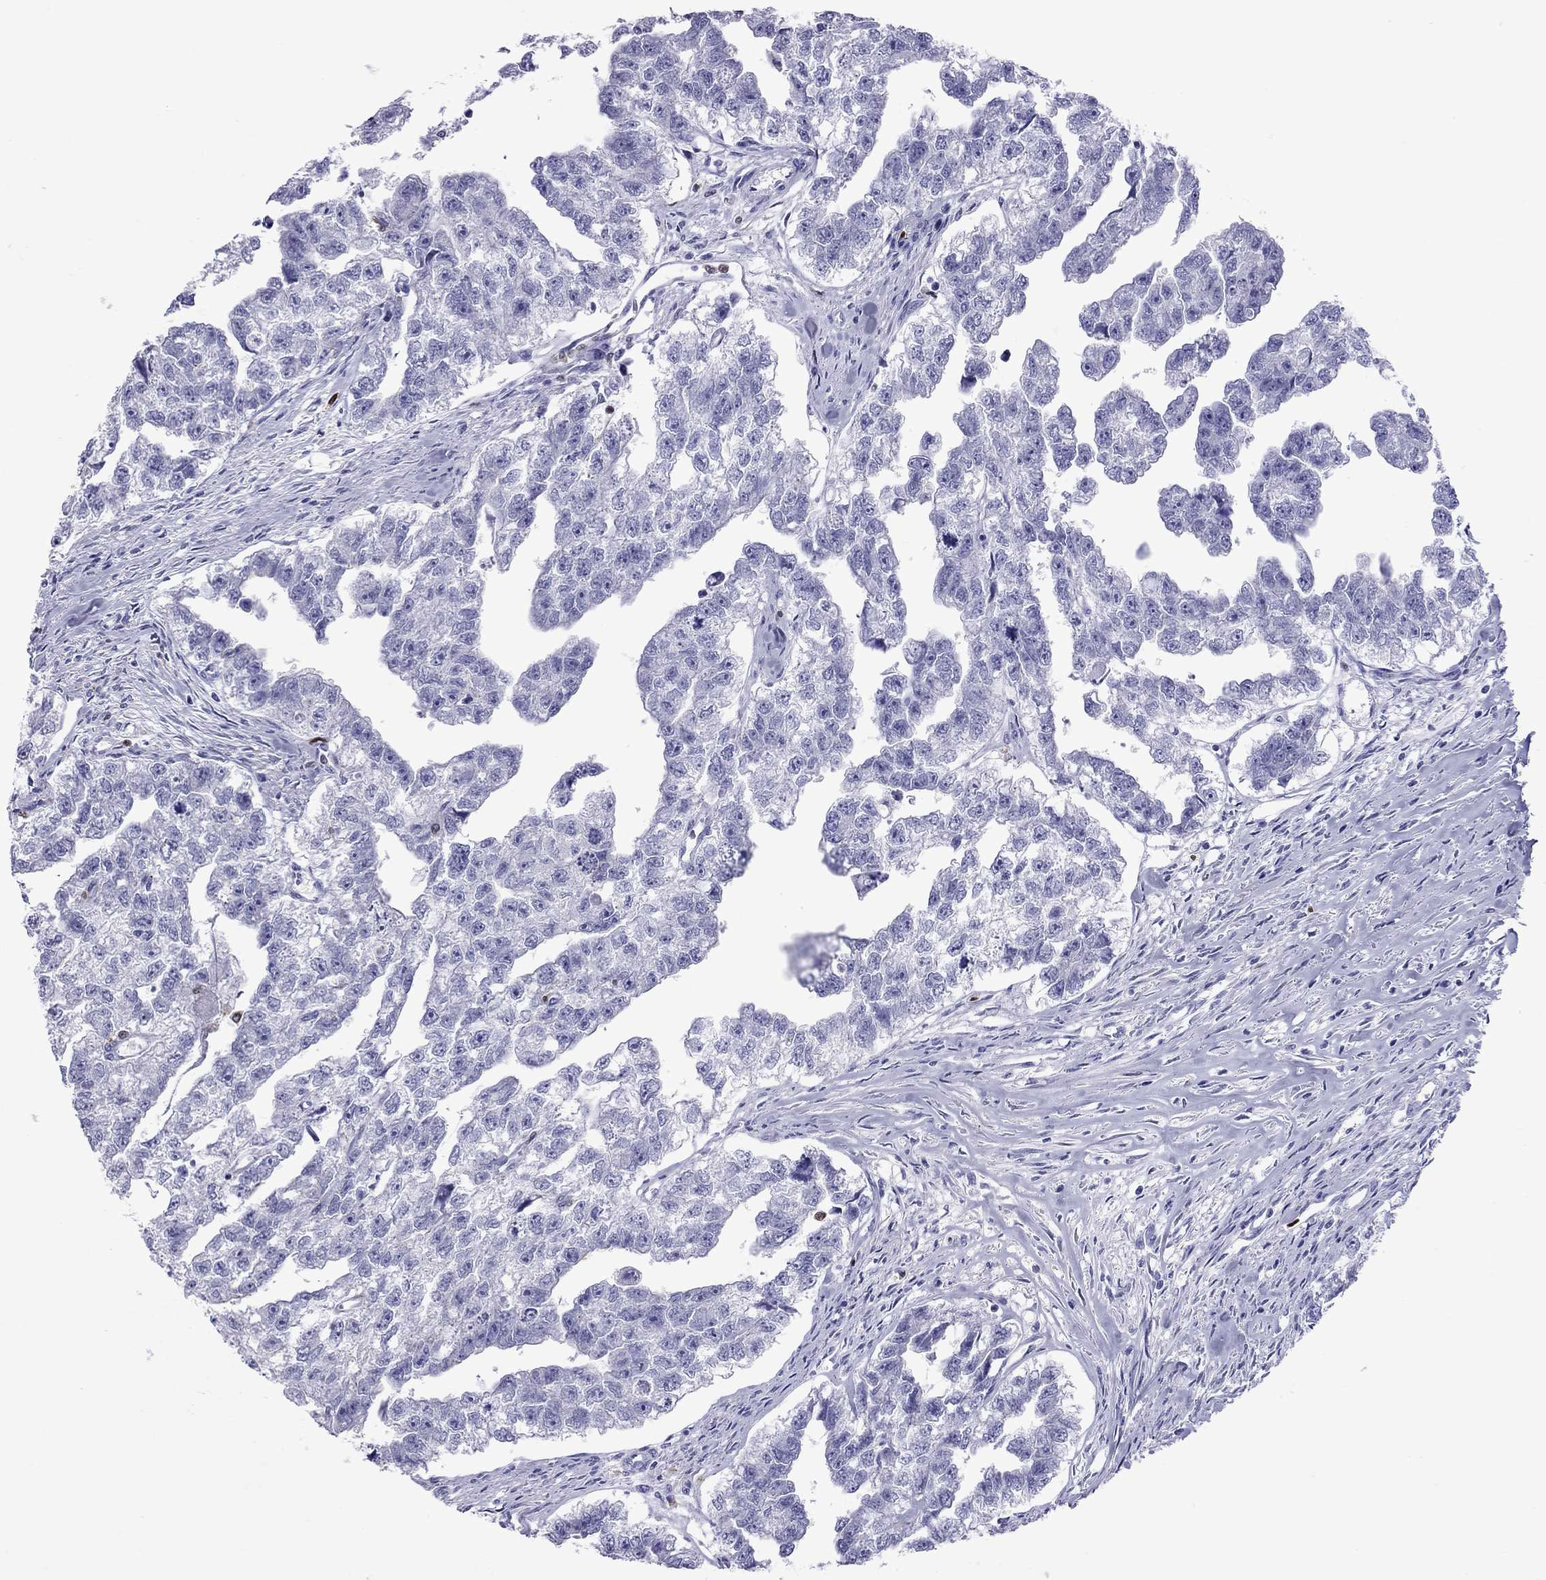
{"staining": {"intensity": "negative", "quantity": "none", "location": "none"}, "tissue": "testis cancer", "cell_type": "Tumor cells", "image_type": "cancer", "snomed": [{"axis": "morphology", "description": "Carcinoma, Embryonal, NOS"}, {"axis": "morphology", "description": "Teratoma, malignant, NOS"}, {"axis": "topography", "description": "Testis"}], "caption": "Immunohistochemical staining of embryonal carcinoma (testis) displays no significant staining in tumor cells.", "gene": "SLAMF1", "patient": {"sex": "male", "age": 44}}